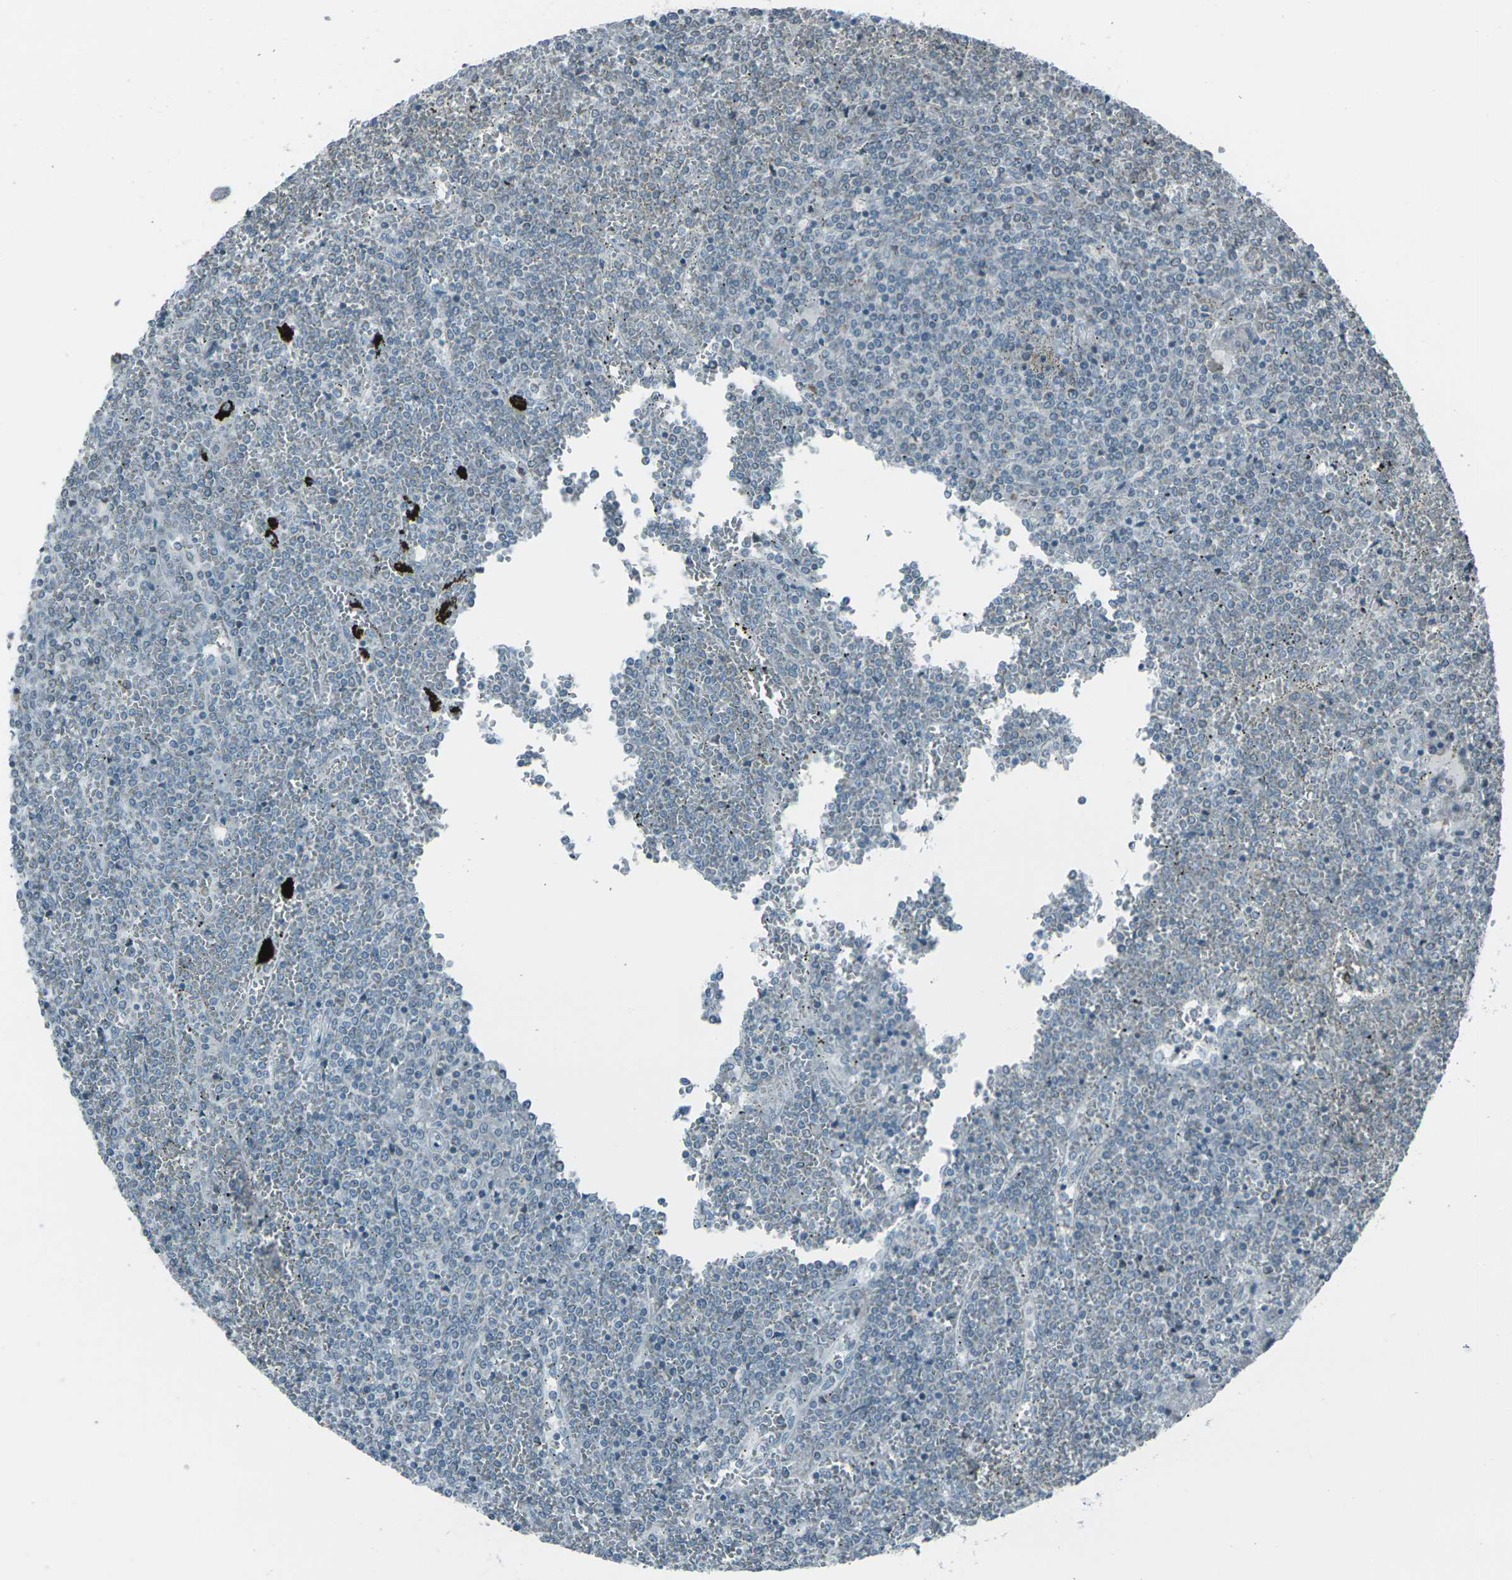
{"staining": {"intensity": "negative", "quantity": "none", "location": "none"}, "tissue": "lymphoma", "cell_type": "Tumor cells", "image_type": "cancer", "snomed": [{"axis": "morphology", "description": "Malignant lymphoma, non-Hodgkin's type, Low grade"}, {"axis": "topography", "description": "Spleen"}], "caption": "An immunohistochemistry (IHC) image of lymphoma is shown. There is no staining in tumor cells of lymphoma.", "gene": "H2BC1", "patient": {"sex": "female", "age": 19}}